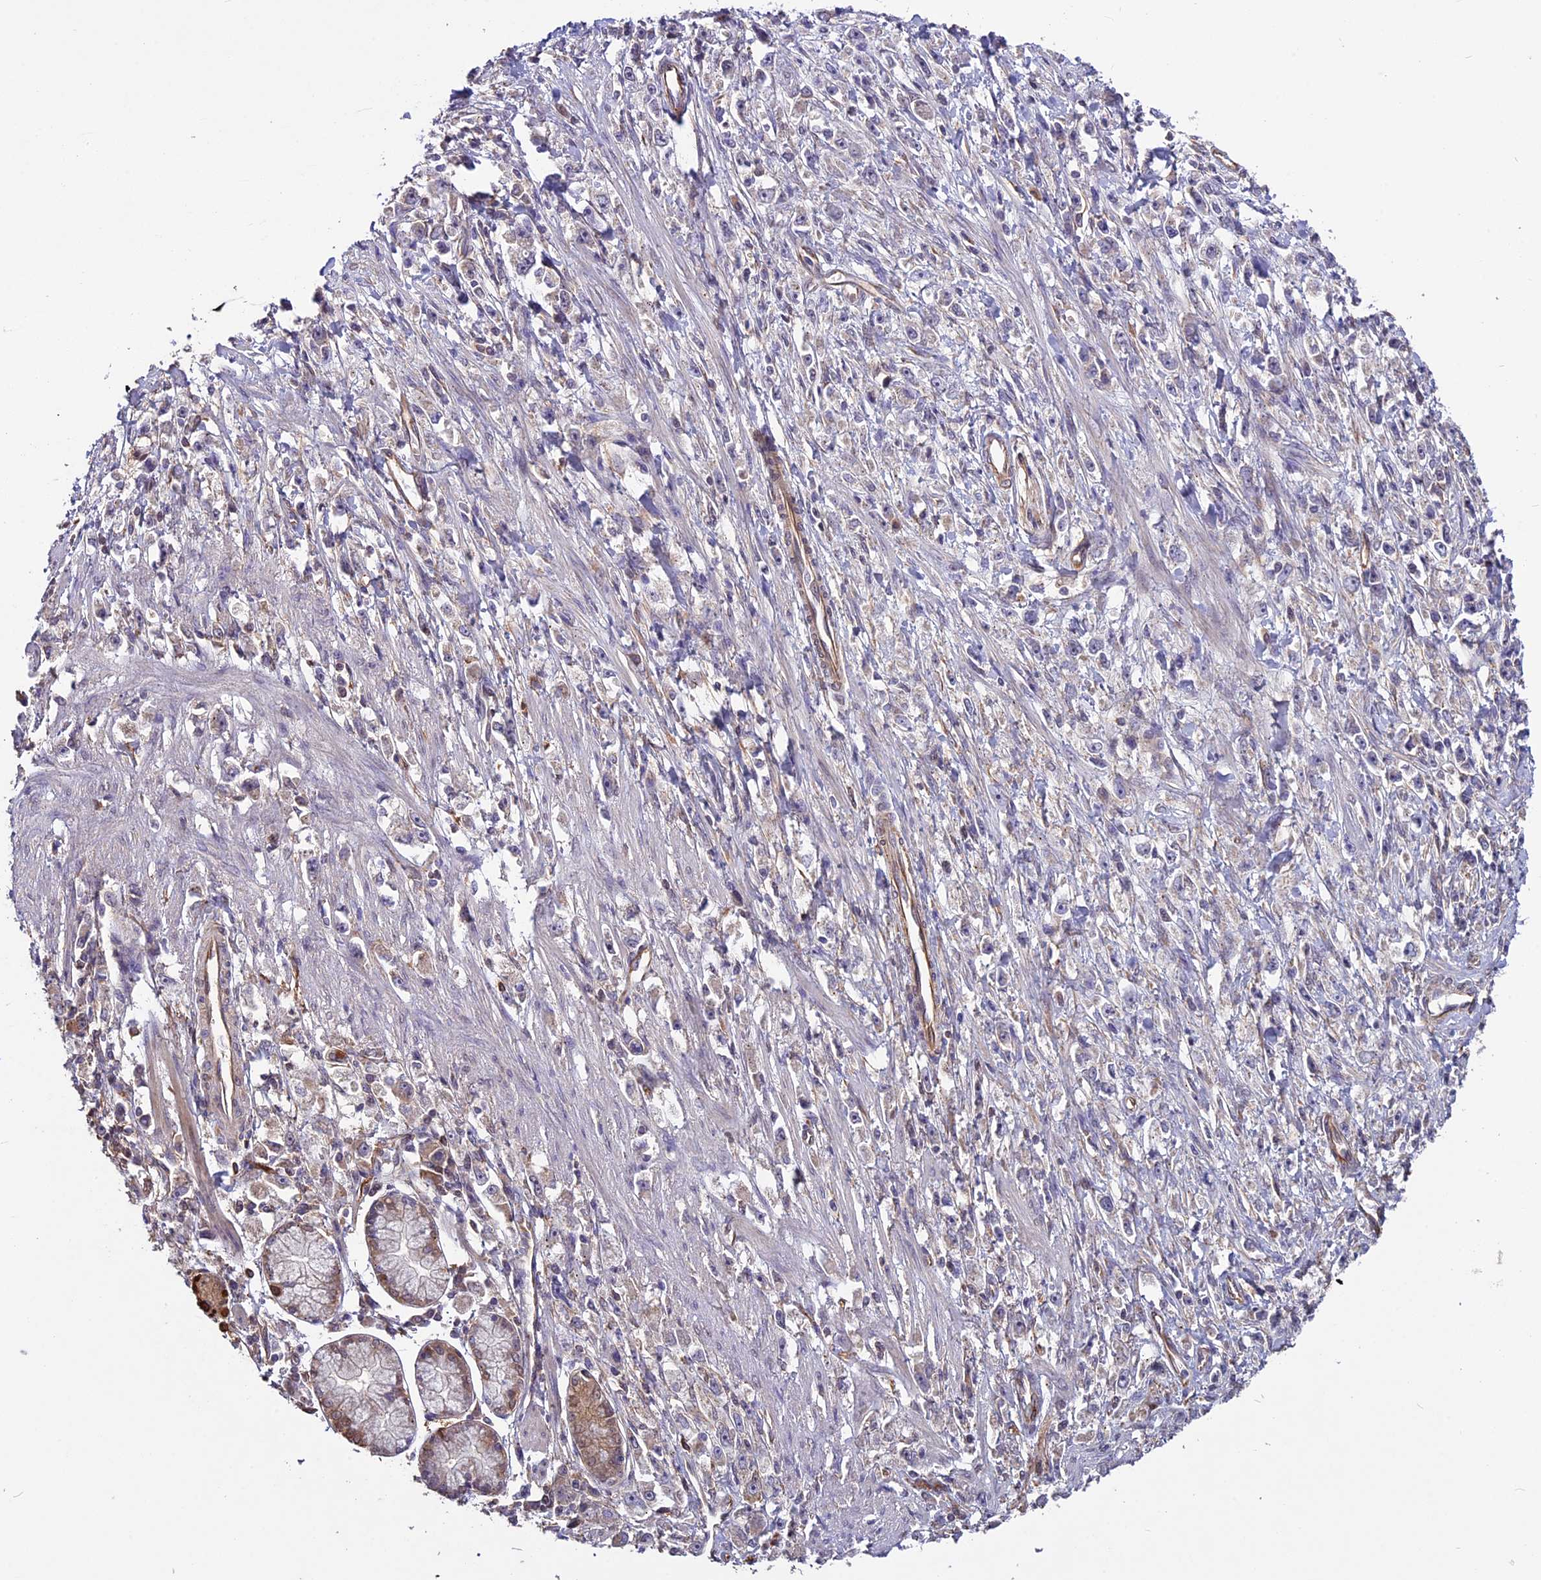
{"staining": {"intensity": "negative", "quantity": "none", "location": "none"}, "tissue": "stomach cancer", "cell_type": "Tumor cells", "image_type": "cancer", "snomed": [{"axis": "morphology", "description": "Adenocarcinoma, NOS"}, {"axis": "topography", "description": "Stomach"}], "caption": "Photomicrograph shows no protein staining in tumor cells of stomach cancer tissue. Brightfield microscopy of immunohistochemistry stained with DAB (brown) and hematoxylin (blue), captured at high magnification.", "gene": "C3orf70", "patient": {"sex": "female", "age": 59}}